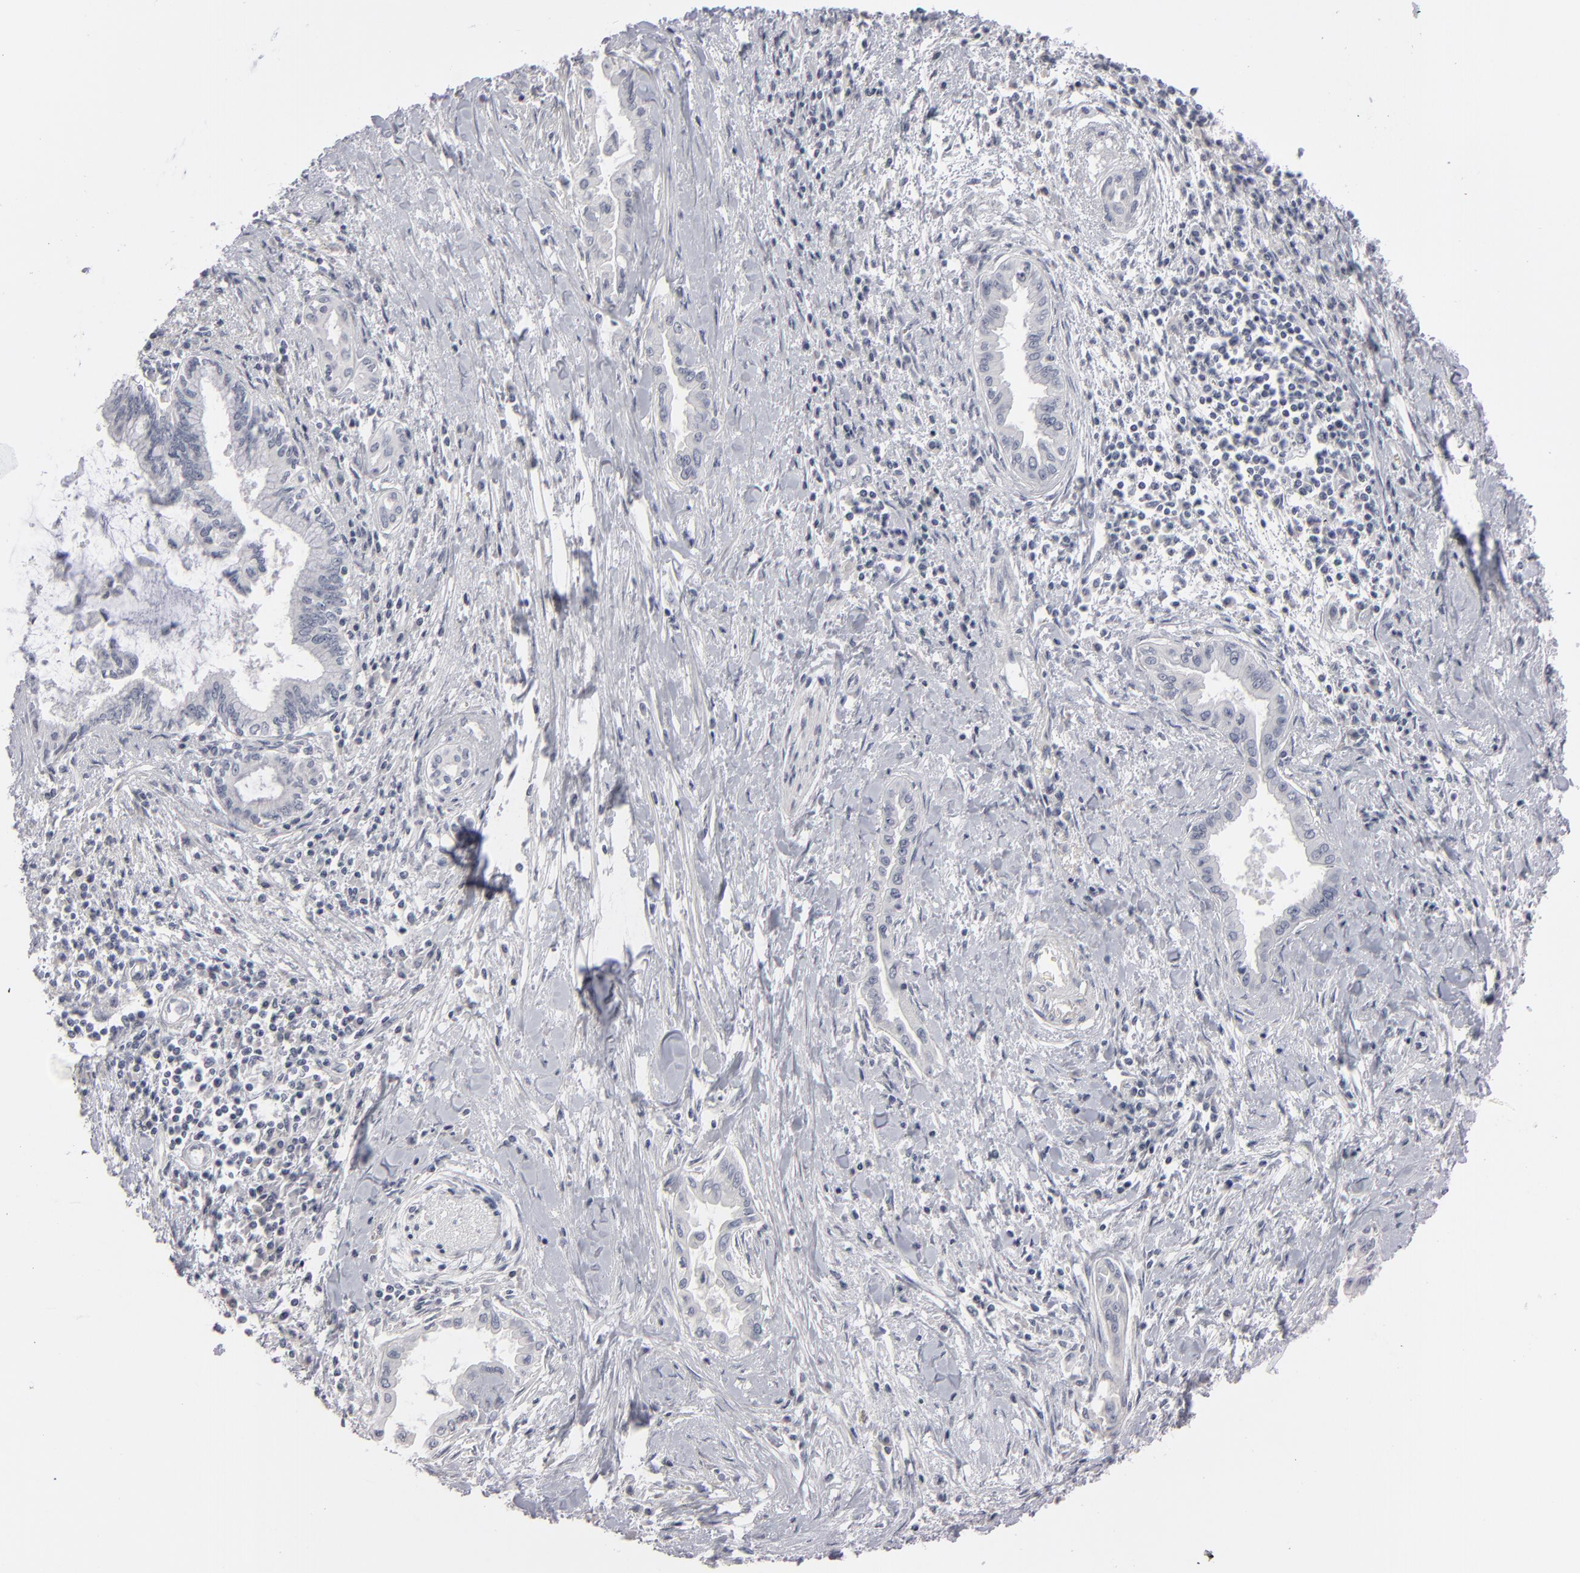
{"staining": {"intensity": "negative", "quantity": "none", "location": "none"}, "tissue": "pancreatic cancer", "cell_type": "Tumor cells", "image_type": "cancer", "snomed": [{"axis": "morphology", "description": "Adenocarcinoma, NOS"}, {"axis": "topography", "description": "Pancreas"}], "caption": "Tumor cells show no significant positivity in pancreatic cancer (adenocarcinoma). (Brightfield microscopy of DAB (3,3'-diaminobenzidine) IHC at high magnification).", "gene": "KIAA1210", "patient": {"sex": "female", "age": 64}}